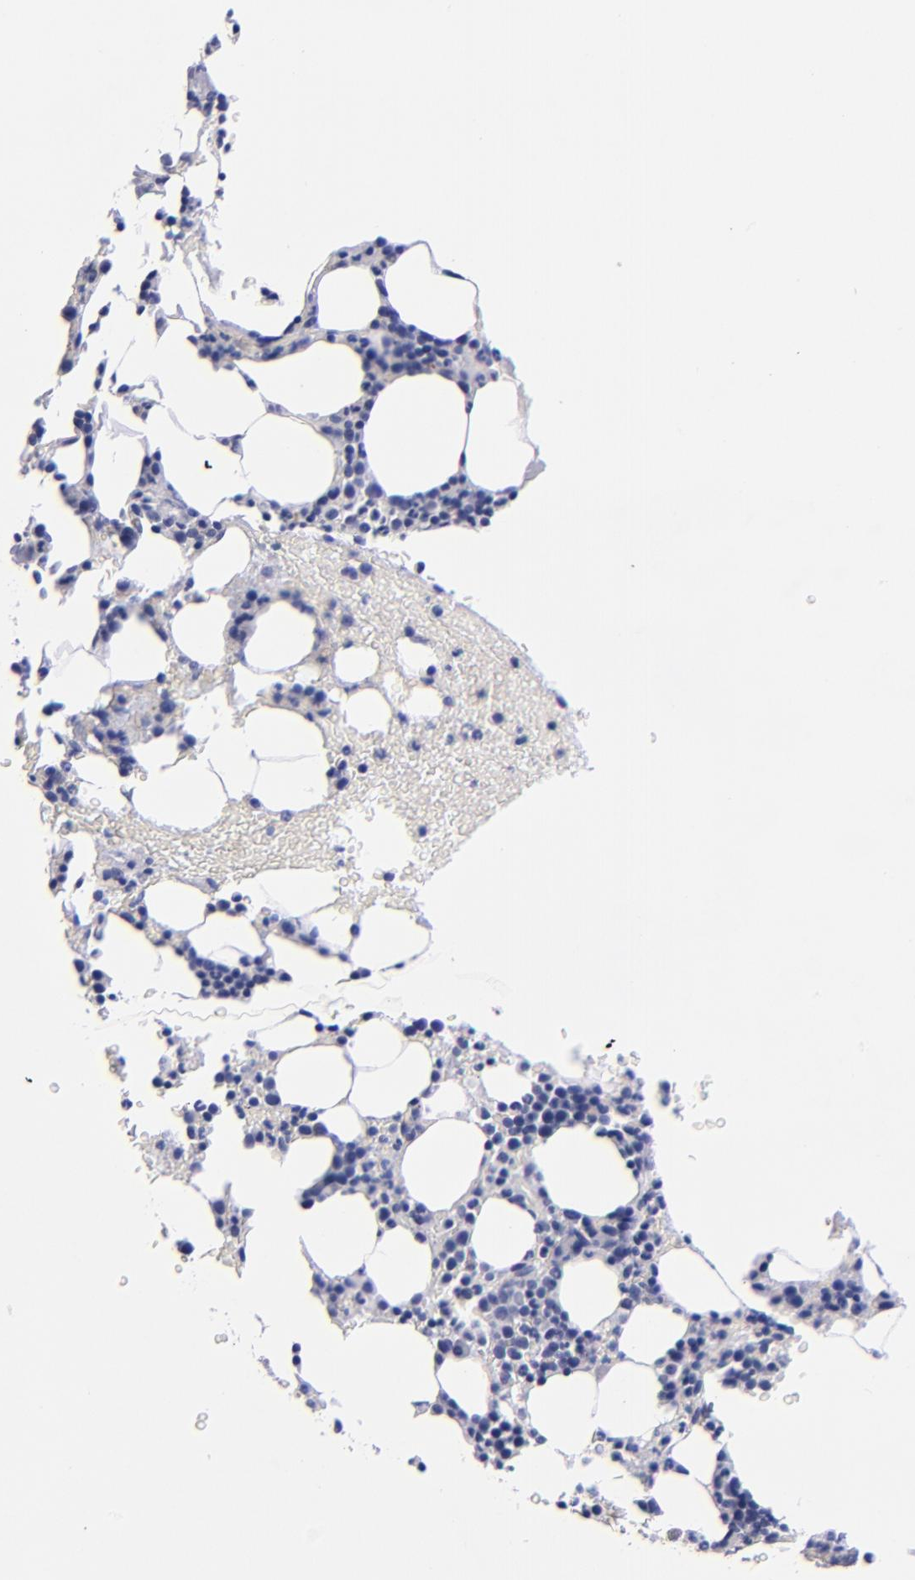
{"staining": {"intensity": "negative", "quantity": "none", "location": "none"}, "tissue": "bone marrow", "cell_type": "Hematopoietic cells", "image_type": "normal", "snomed": [{"axis": "morphology", "description": "Normal tissue, NOS"}, {"axis": "topography", "description": "Bone marrow"}], "caption": "Immunohistochemistry photomicrograph of unremarkable bone marrow: bone marrow stained with DAB (3,3'-diaminobenzidine) exhibits no significant protein staining in hematopoietic cells.", "gene": "HNF1B", "patient": {"sex": "female", "age": 84}}